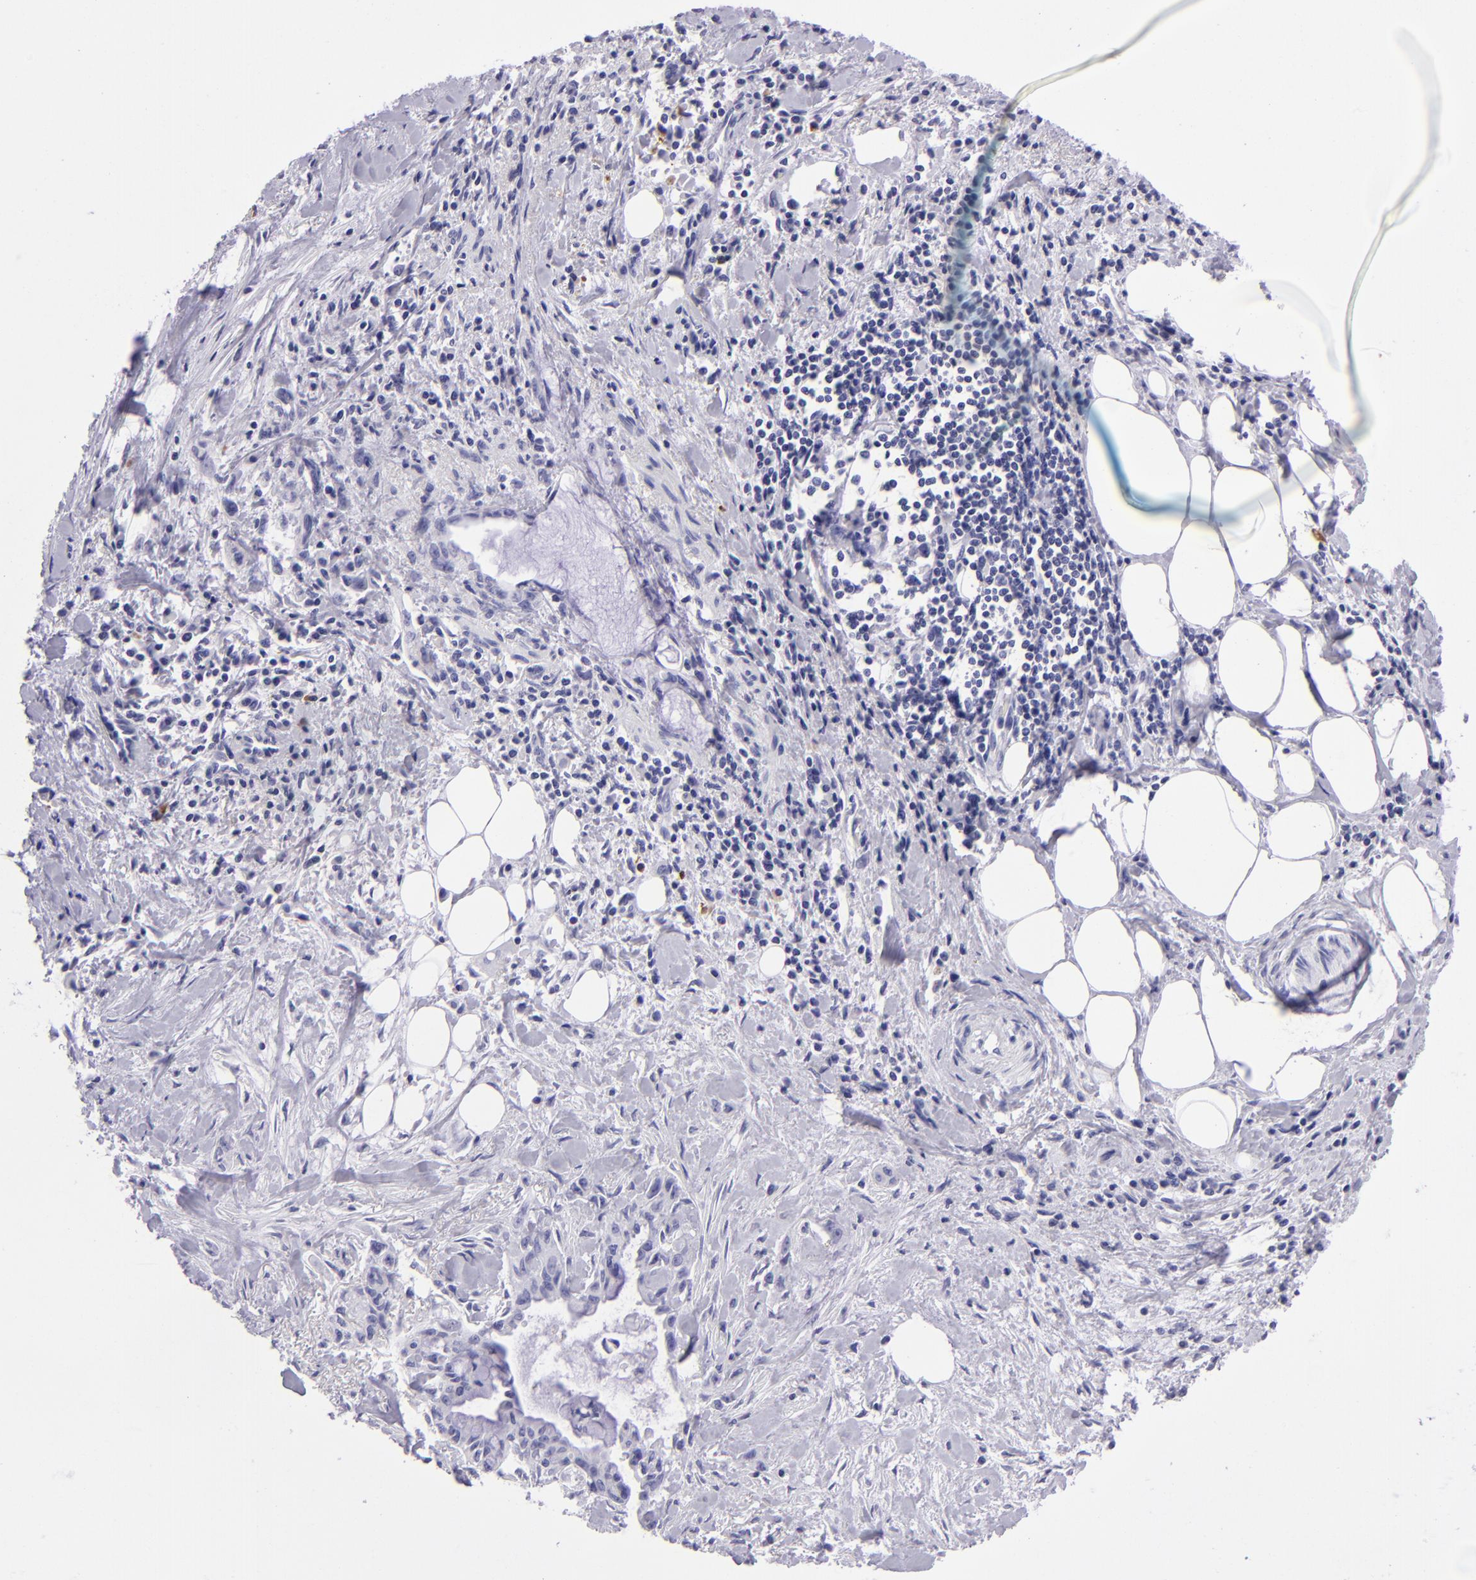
{"staining": {"intensity": "negative", "quantity": "none", "location": "none"}, "tissue": "pancreatic cancer", "cell_type": "Tumor cells", "image_type": "cancer", "snomed": [{"axis": "morphology", "description": "Adenocarcinoma, NOS"}, {"axis": "topography", "description": "Pancreas"}], "caption": "Immunohistochemistry of human adenocarcinoma (pancreatic) reveals no positivity in tumor cells.", "gene": "TYRP1", "patient": {"sex": "male", "age": 59}}